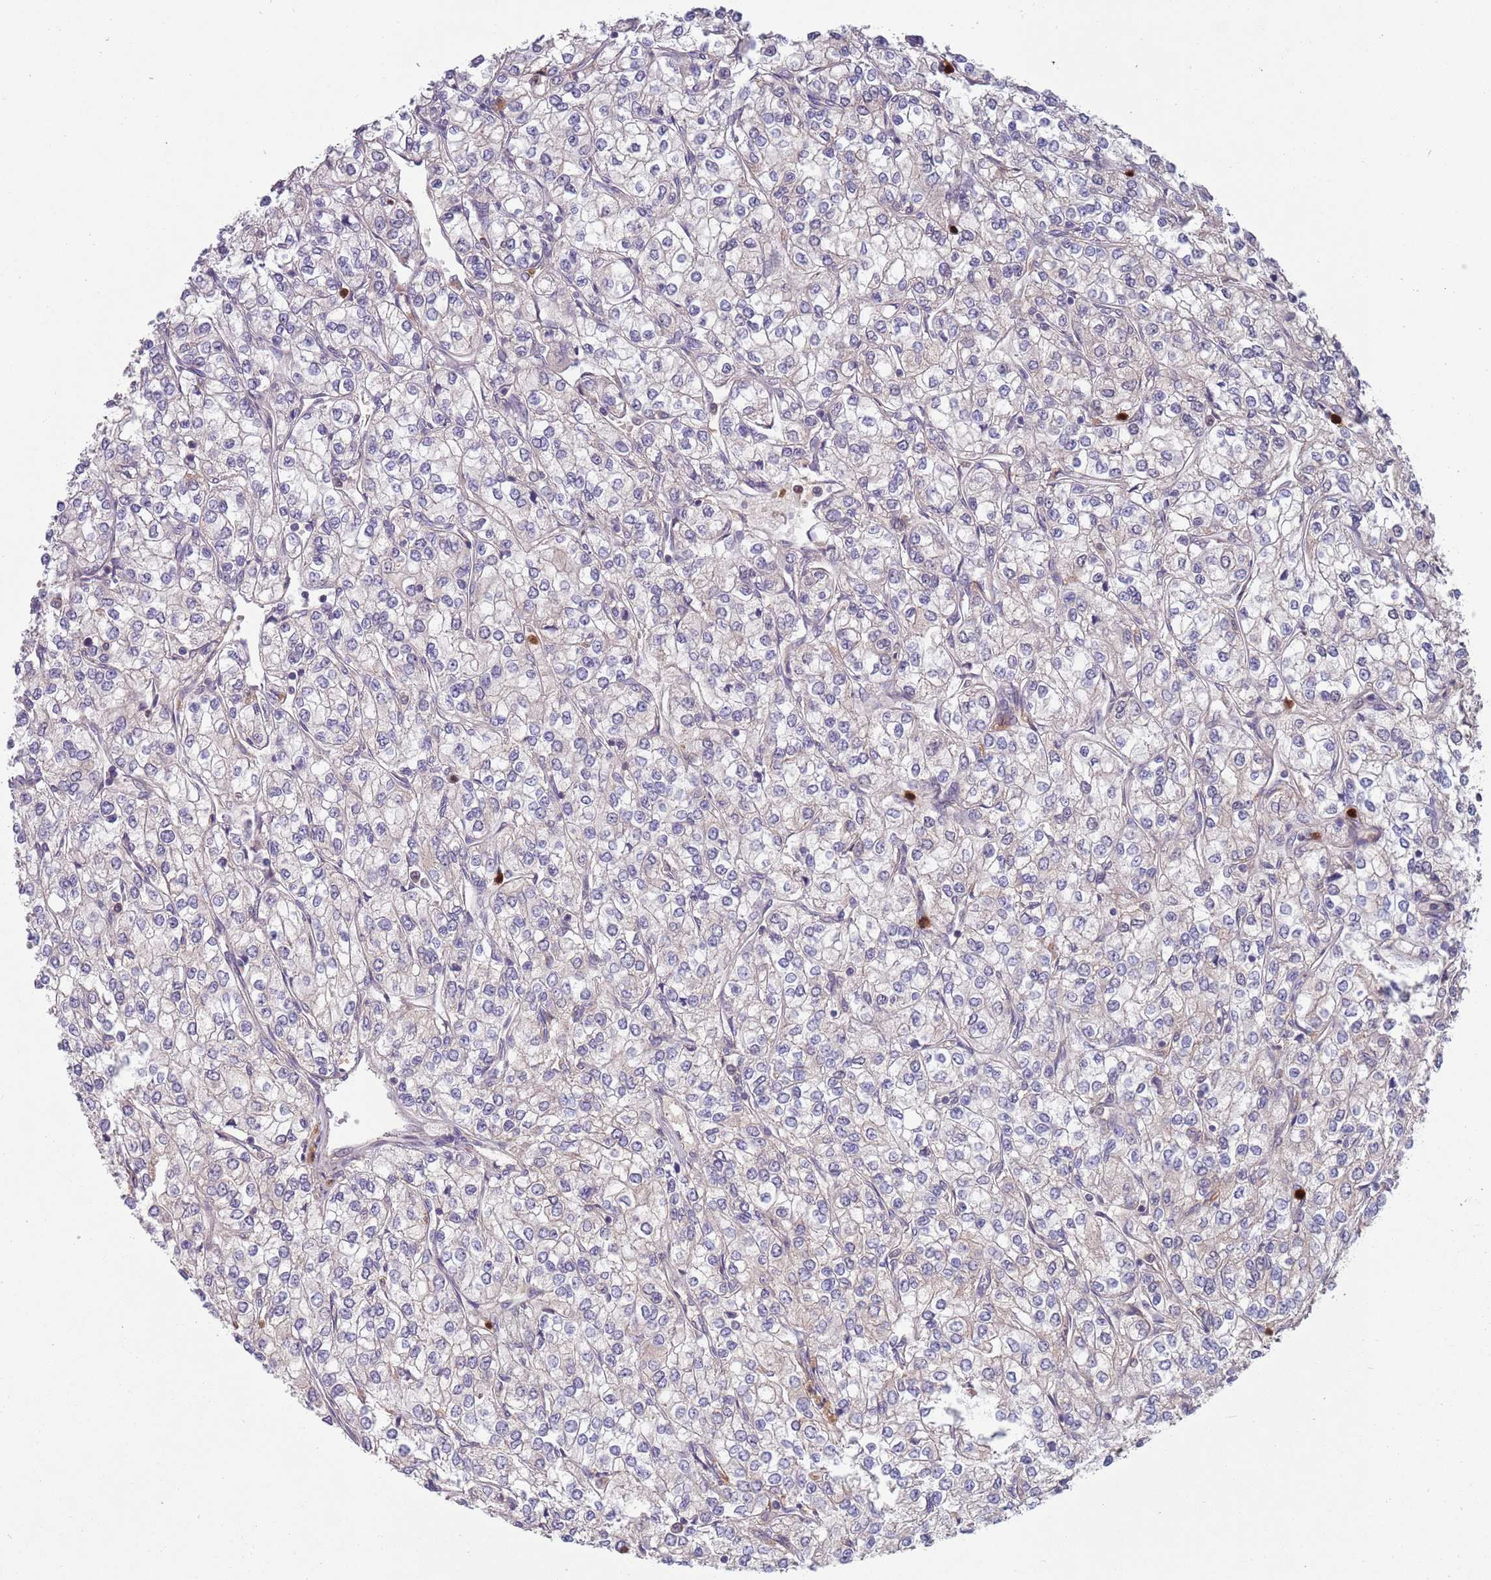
{"staining": {"intensity": "negative", "quantity": "none", "location": "none"}, "tissue": "renal cancer", "cell_type": "Tumor cells", "image_type": "cancer", "snomed": [{"axis": "morphology", "description": "Adenocarcinoma, NOS"}, {"axis": "topography", "description": "Kidney"}], "caption": "A high-resolution micrograph shows immunohistochemistry (IHC) staining of renal adenocarcinoma, which shows no significant positivity in tumor cells.", "gene": "TYW1", "patient": {"sex": "male", "age": 80}}